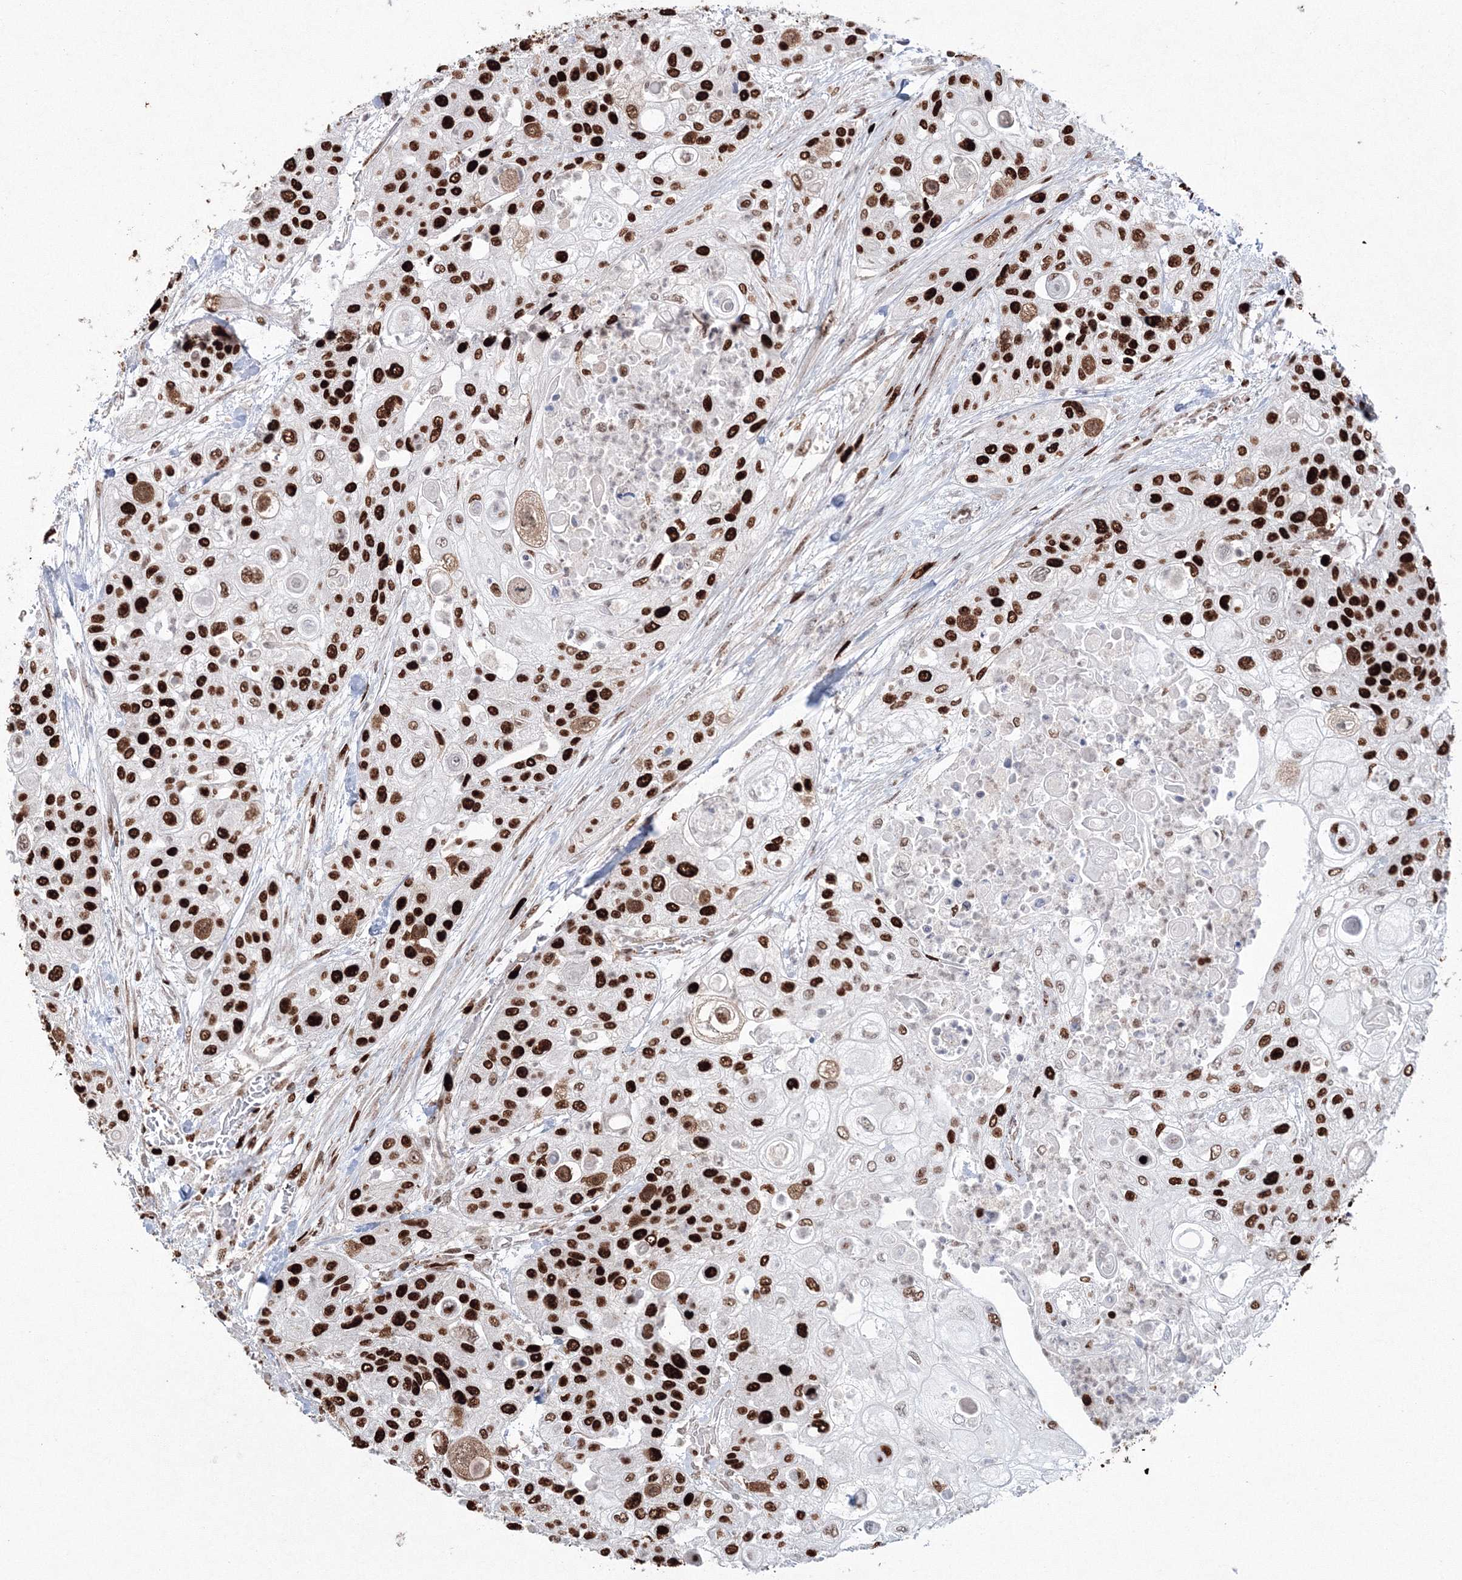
{"staining": {"intensity": "strong", "quantity": ">75%", "location": "nuclear"}, "tissue": "urothelial cancer", "cell_type": "Tumor cells", "image_type": "cancer", "snomed": [{"axis": "morphology", "description": "Urothelial carcinoma, High grade"}, {"axis": "topography", "description": "Urinary bladder"}], "caption": "Urothelial cancer stained with a brown dye demonstrates strong nuclear positive expression in about >75% of tumor cells.", "gene": "LIG1", "patient": {"sex": "female", "age": 79}}